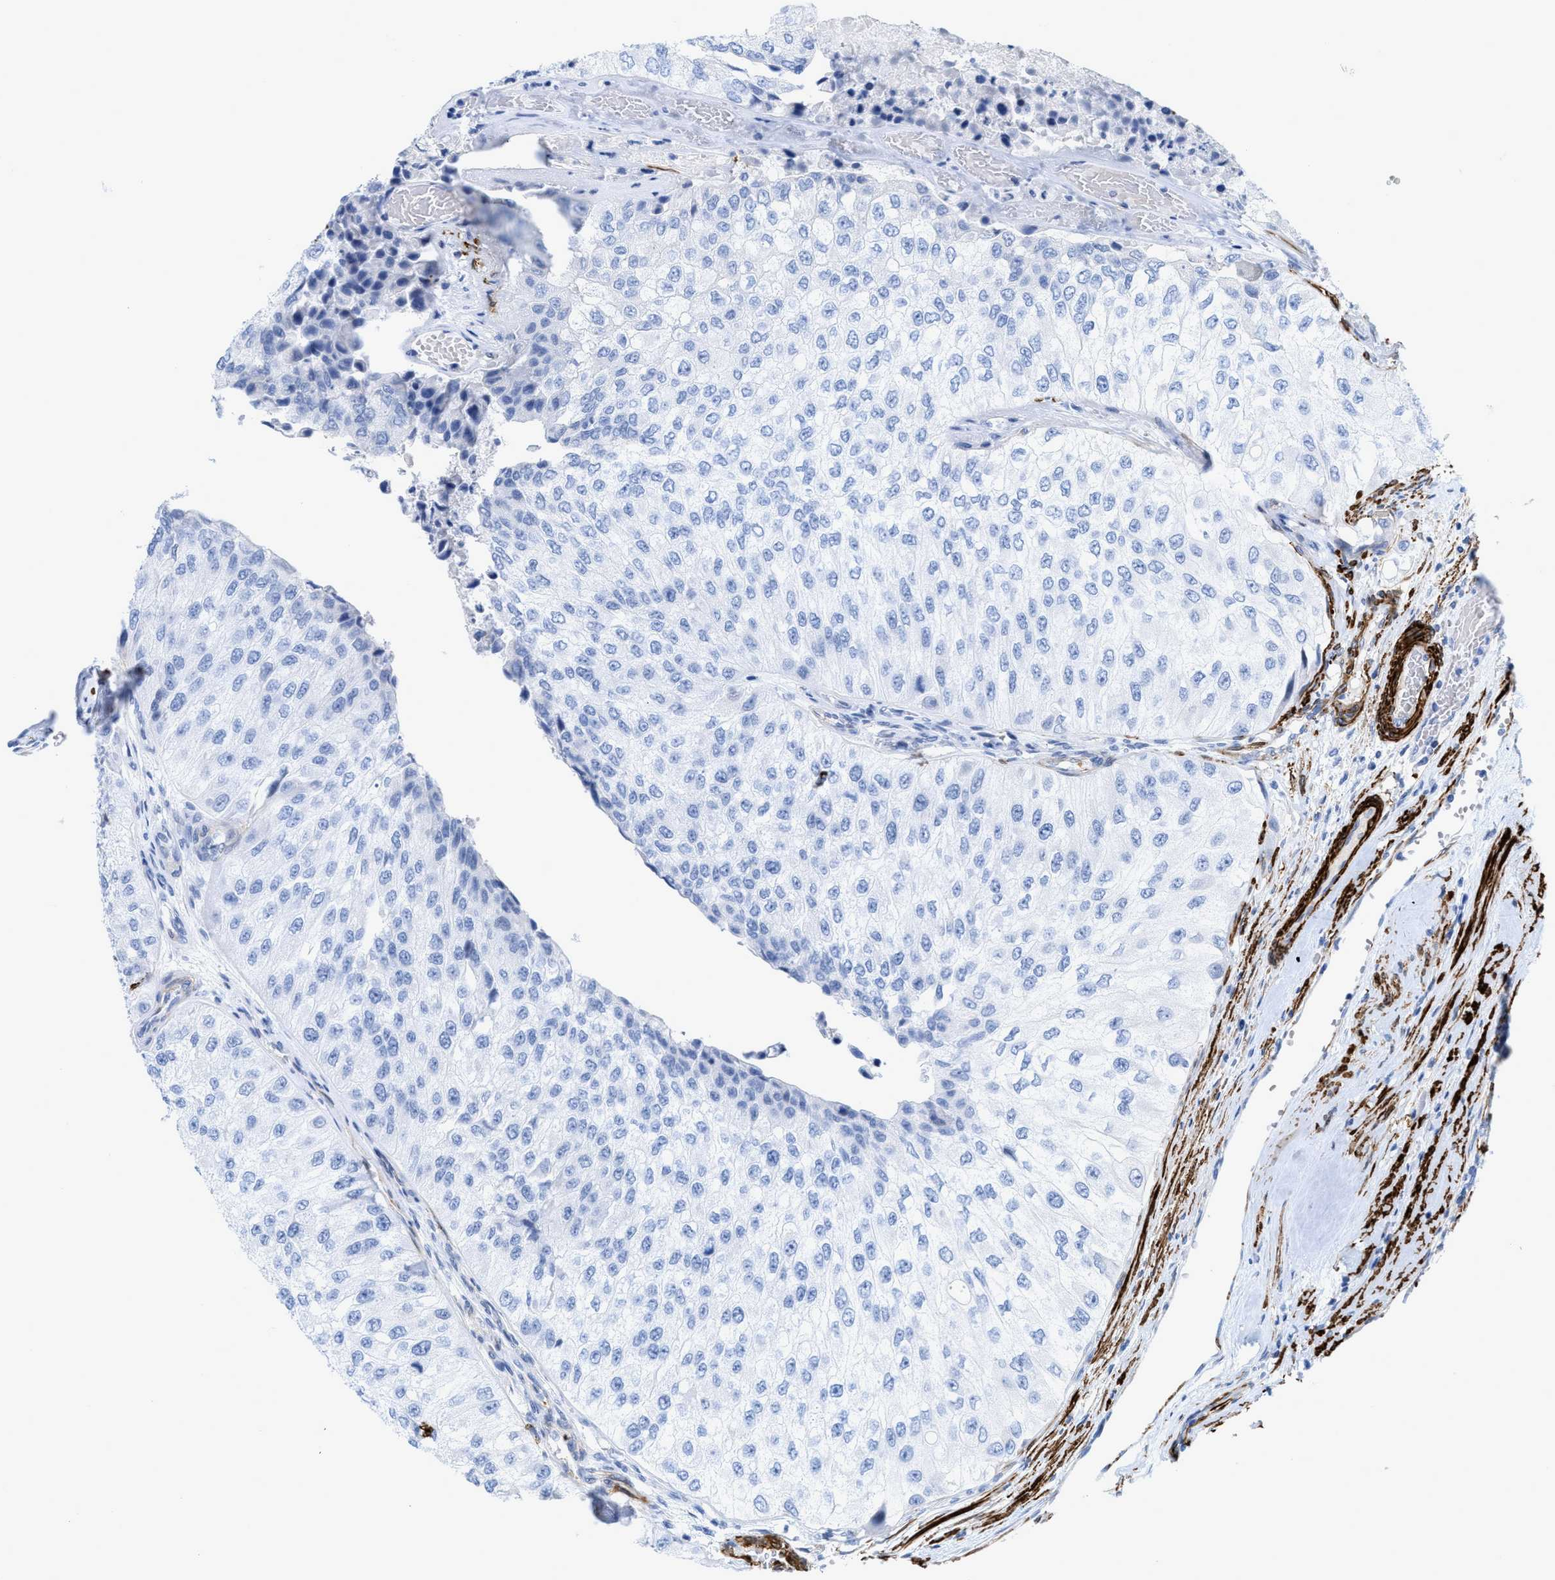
{"staining": {"intensity": "negative", "quantity": "none", "location": "none"}, "tissue": "urothelial cancer", "cell_type": "Tumor cells", "image_type": "cancer", "snomed": [{"axis": "morphology", "description": "Urothelial carcinoma, High grade"}, {"axis": "topography", "description": "Kidney"}, {"axis": "topography", "description": "Urinary bladder"}], "caption": "Histopathology image shows no significant protein staining in tumor cells of urothelial cancer.", "gene": "TAGLN", "patient": {"sex": "male", "age": 77}}